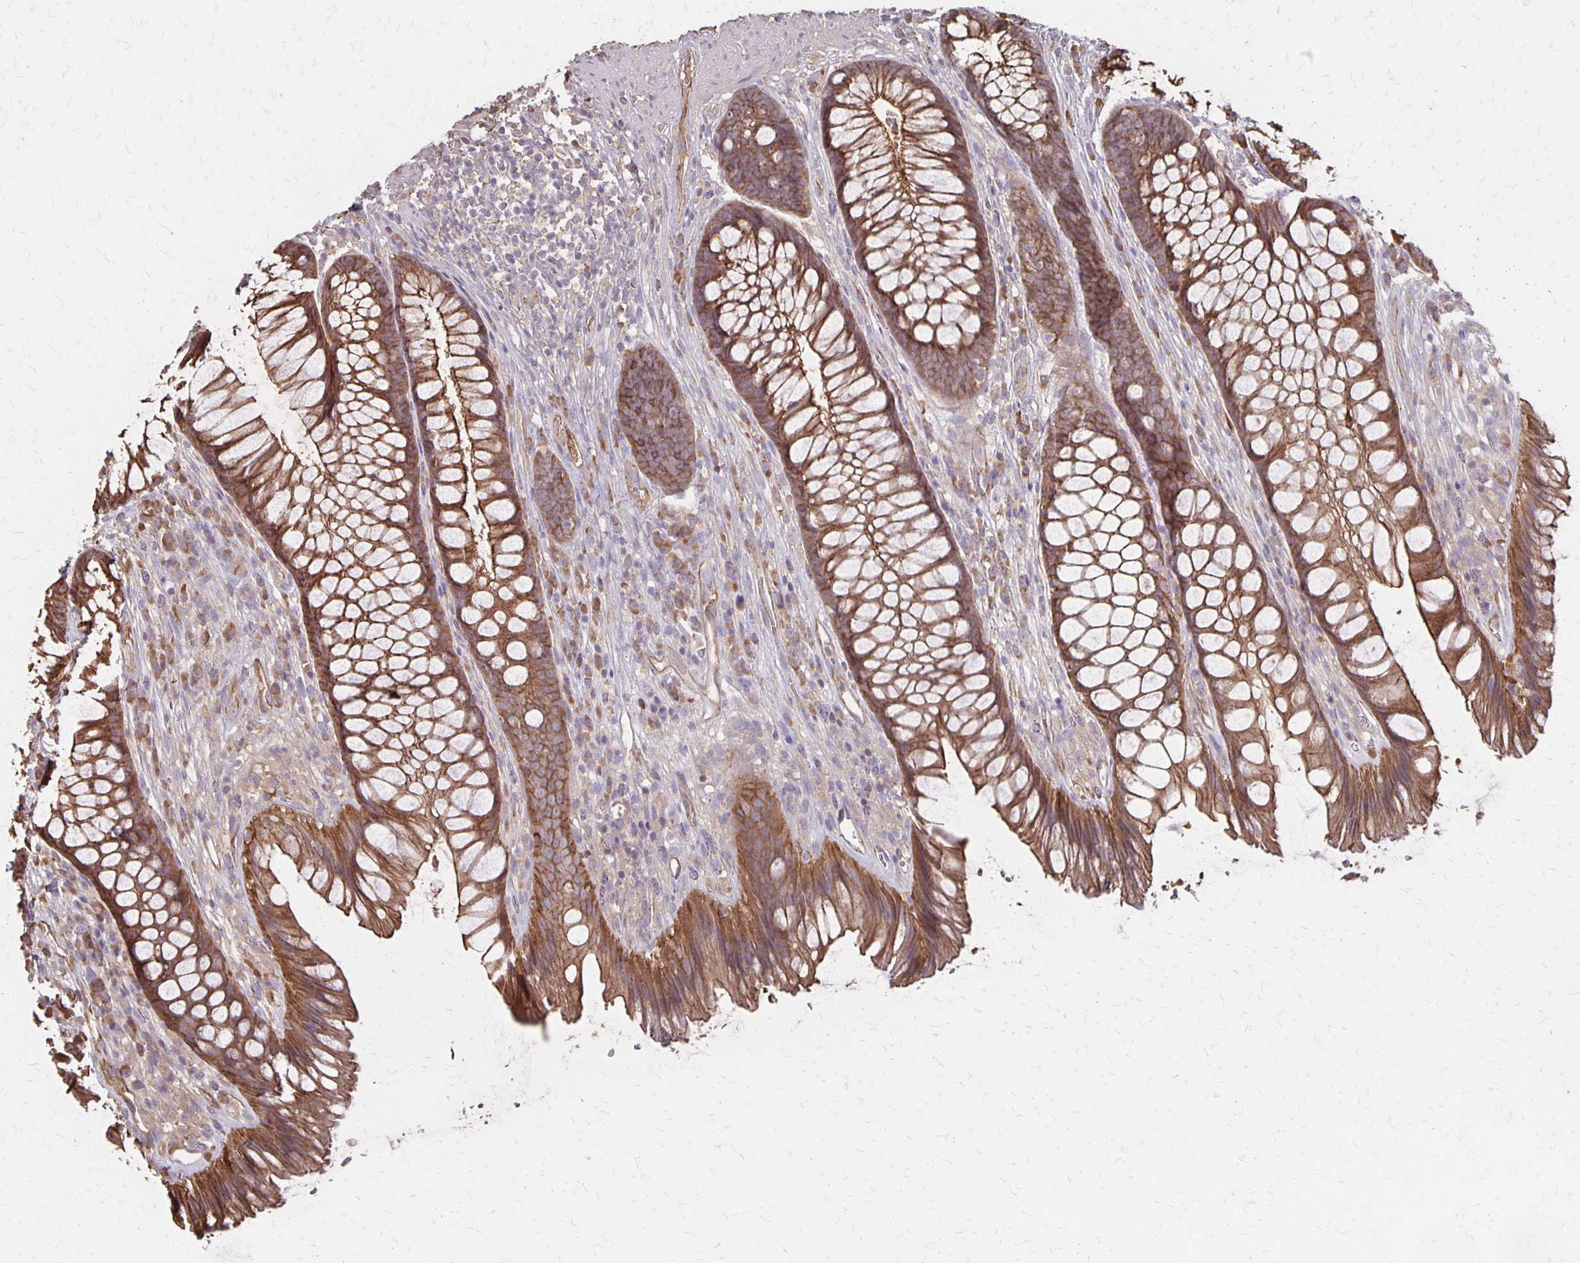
{"staining": {"intensity": "moderate", "quantity": ">75%", "location": "cytoplasmic/membranous"}, "tissue": "rectum", "cell_type": "Glandular cells", "image_type": "normal", "snomed": [{"axis": "morphology", "description": "Normal tissue, NOS"}, {"axis": "topography", "description": "Rectum"}], "caption": "Glandular cells reveal moderate cytoplasmic/membranous expression in about >75% of cells in normal rectum.", "gene": "PROM2", "patient": {"sex": "male", "age": 53}}